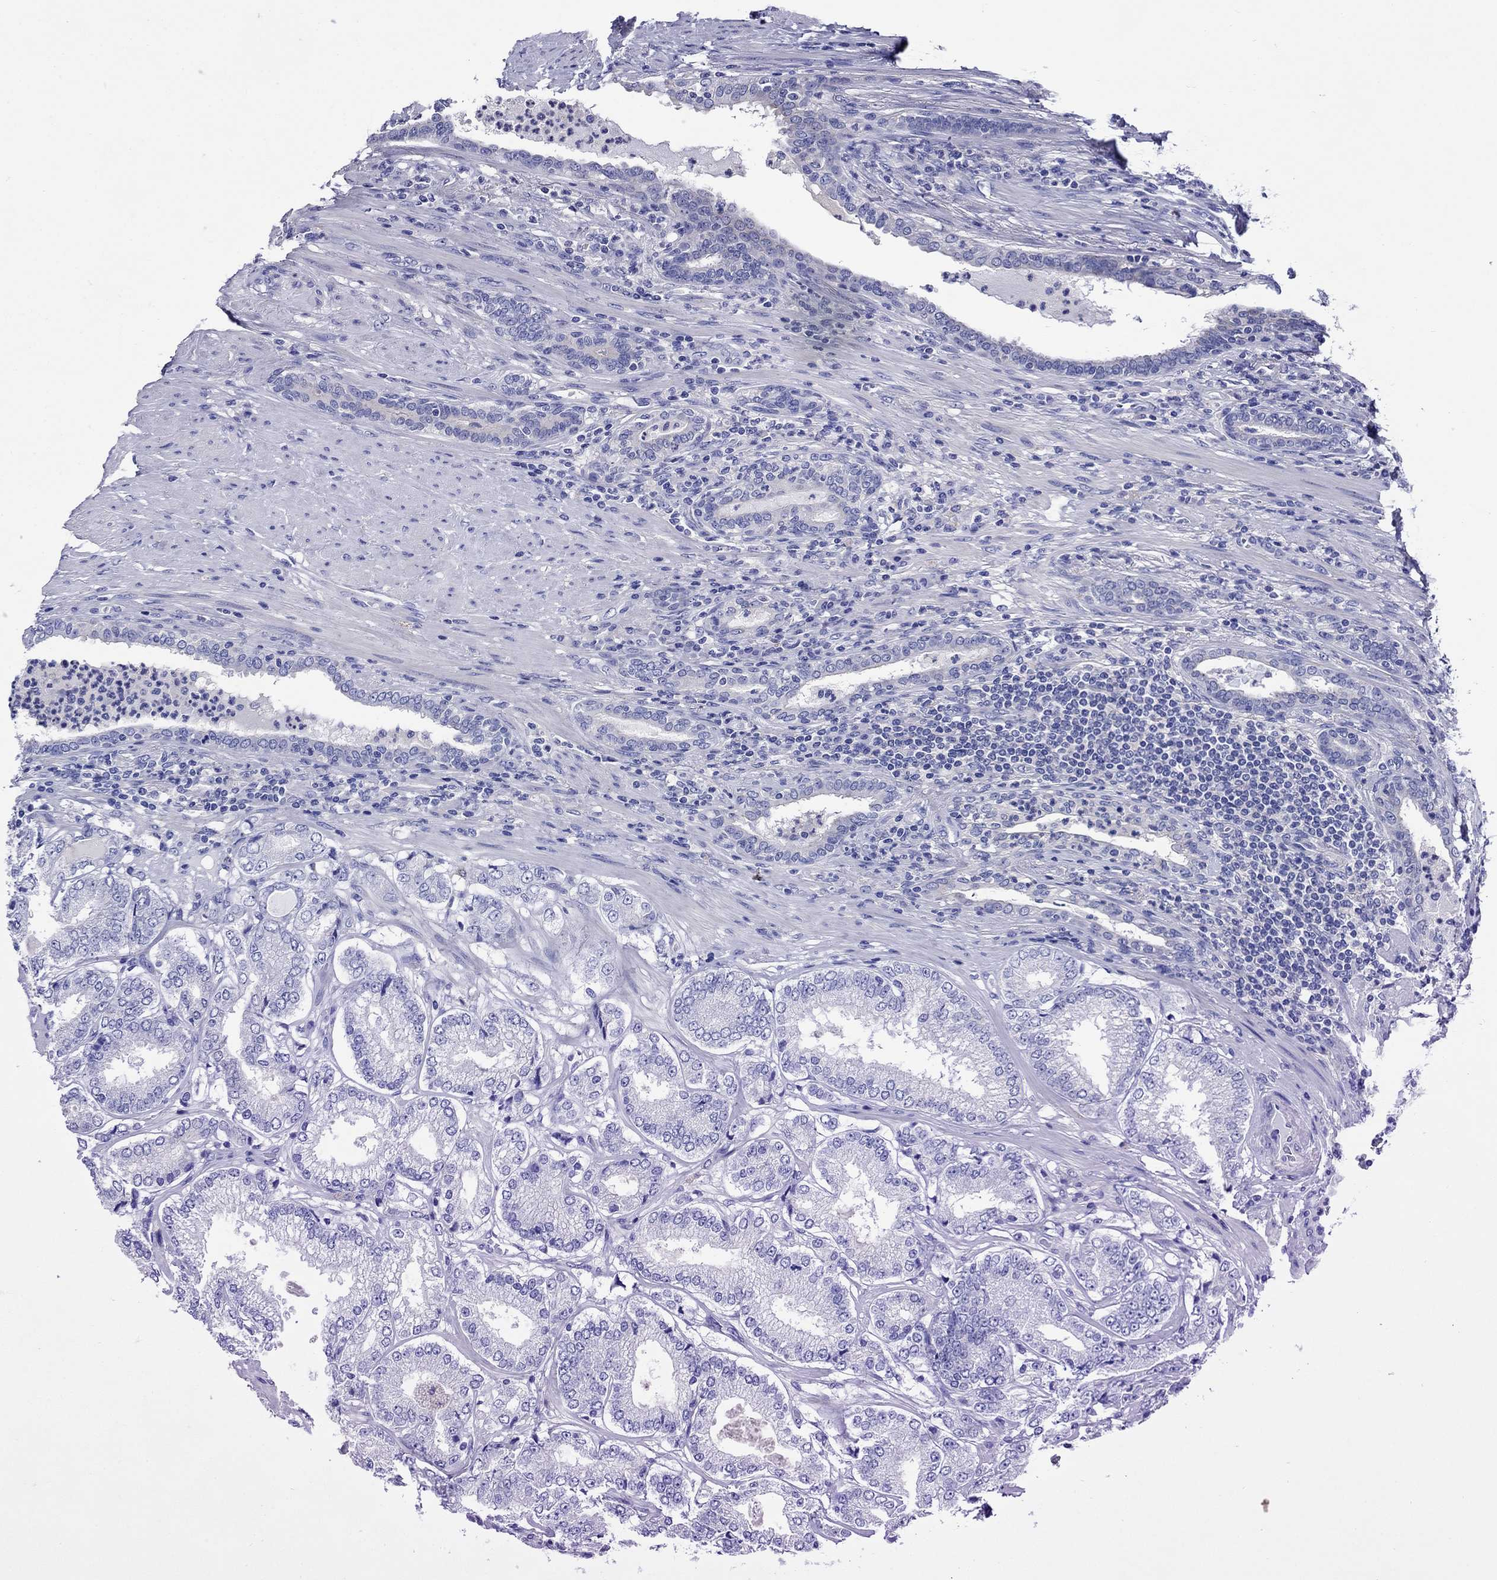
{"staining": {"intensity": "negative", "quantity": "none", "location": "none"}, "tissue": "prostate cancer", "cell_type": "Tumor cells", "image_type": "cancer", "snomed": [{"axis": "morphology", "description": "Adenocarcinoma, NOS"}, {"axis": "topography", "description": "Prostate"}], "caption": "Immunohistochemistry (IHC) photomicrograph of prostate cancer stained for a protein (brown), which reveals no expression in tumor cells.", "gene": "SCG2", "patient": {"sex": "male", "age": 65}}